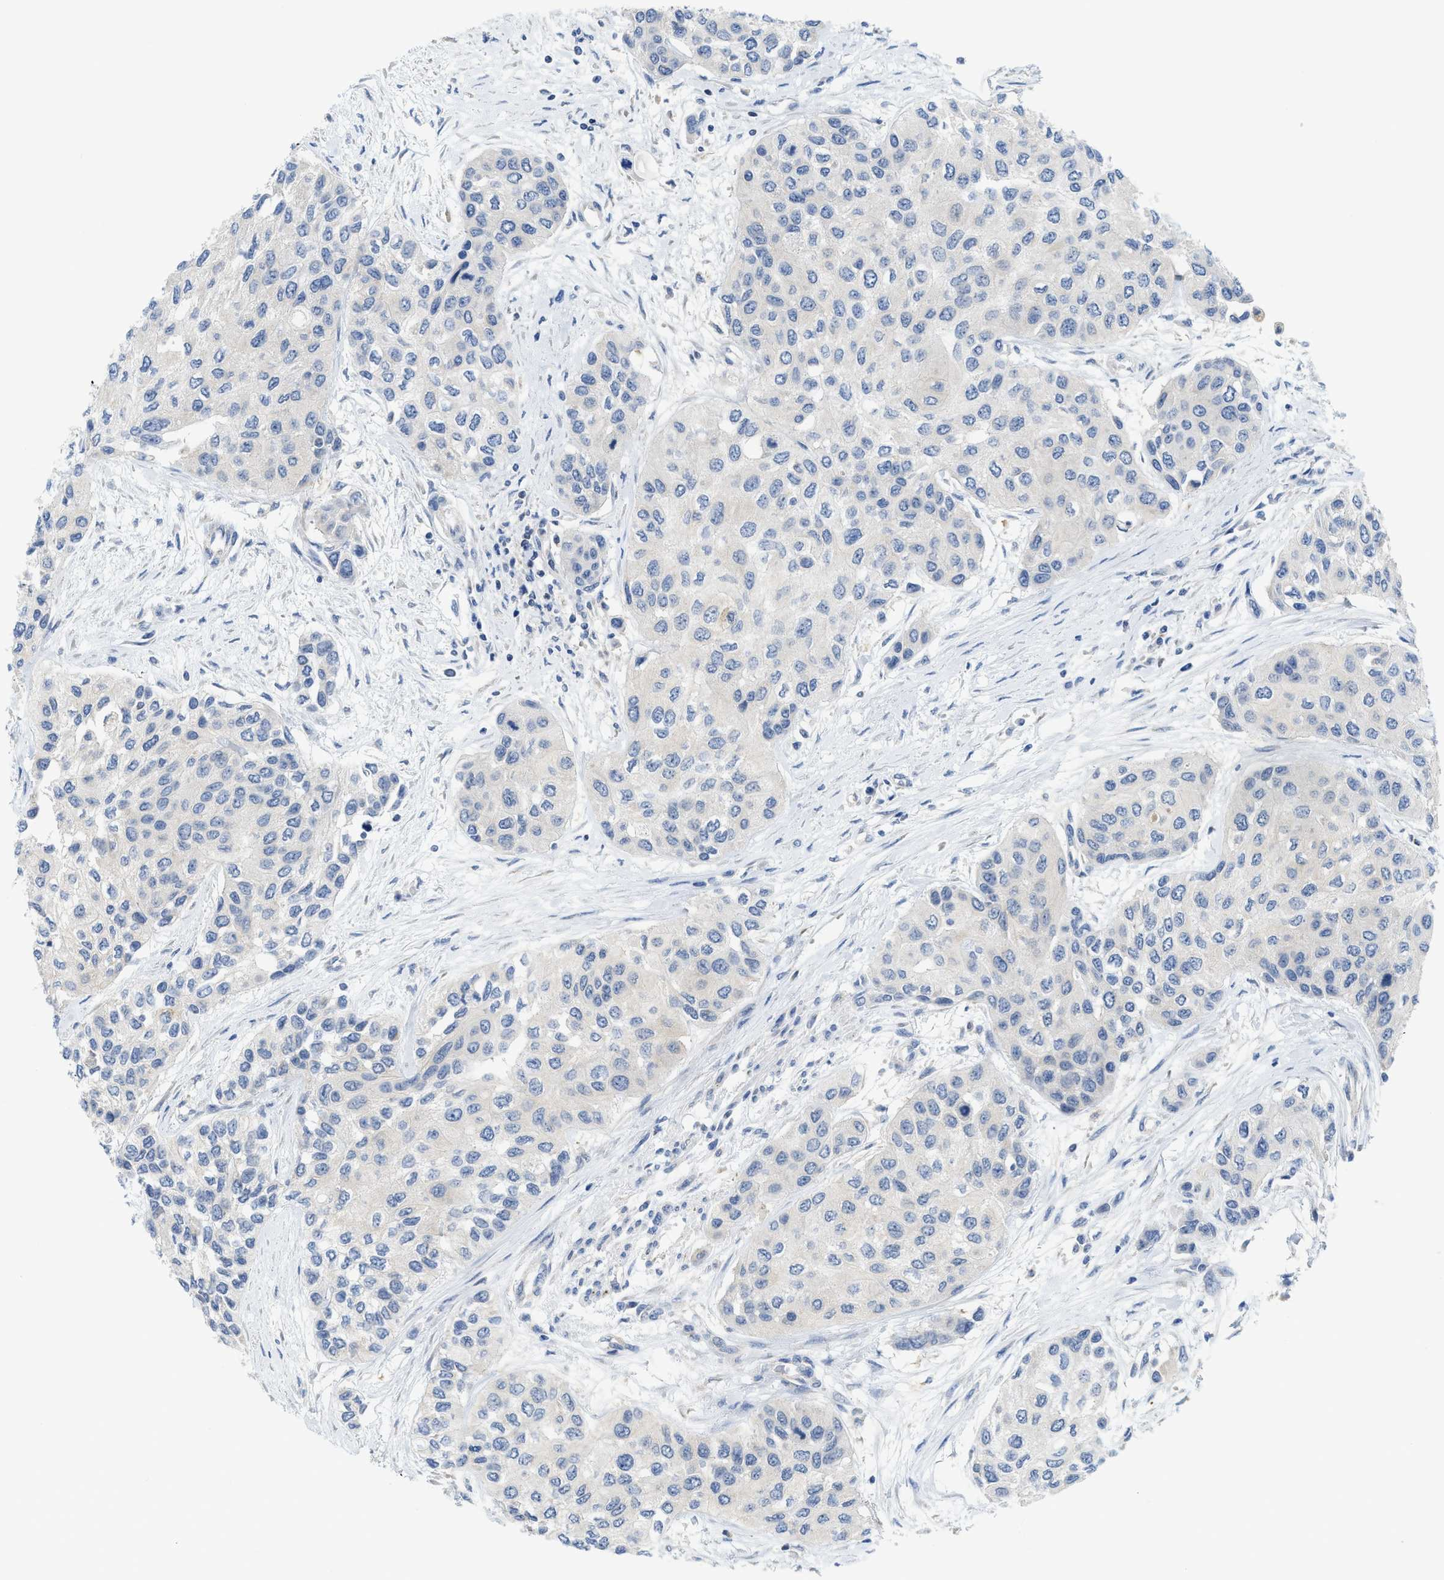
{"staining": {"intensity": "negative", "quantity": "none", "location": "none"}, "tissue": "urothelial cancer", "cell_type": "Tumor cells", "image_type": "cancer", "snomed": [{"axis": "morphology", "description": "Urothelial carcinoma, High grade"}, {"axis": "topography", "description": "Urinary bladder"}], "caption": "Urothelial cancer was stained to show a protein in brown. There is no significant expression in tumor cells.", "gene": "GATD3", "patient": {"sex": "female", "age": 56}}